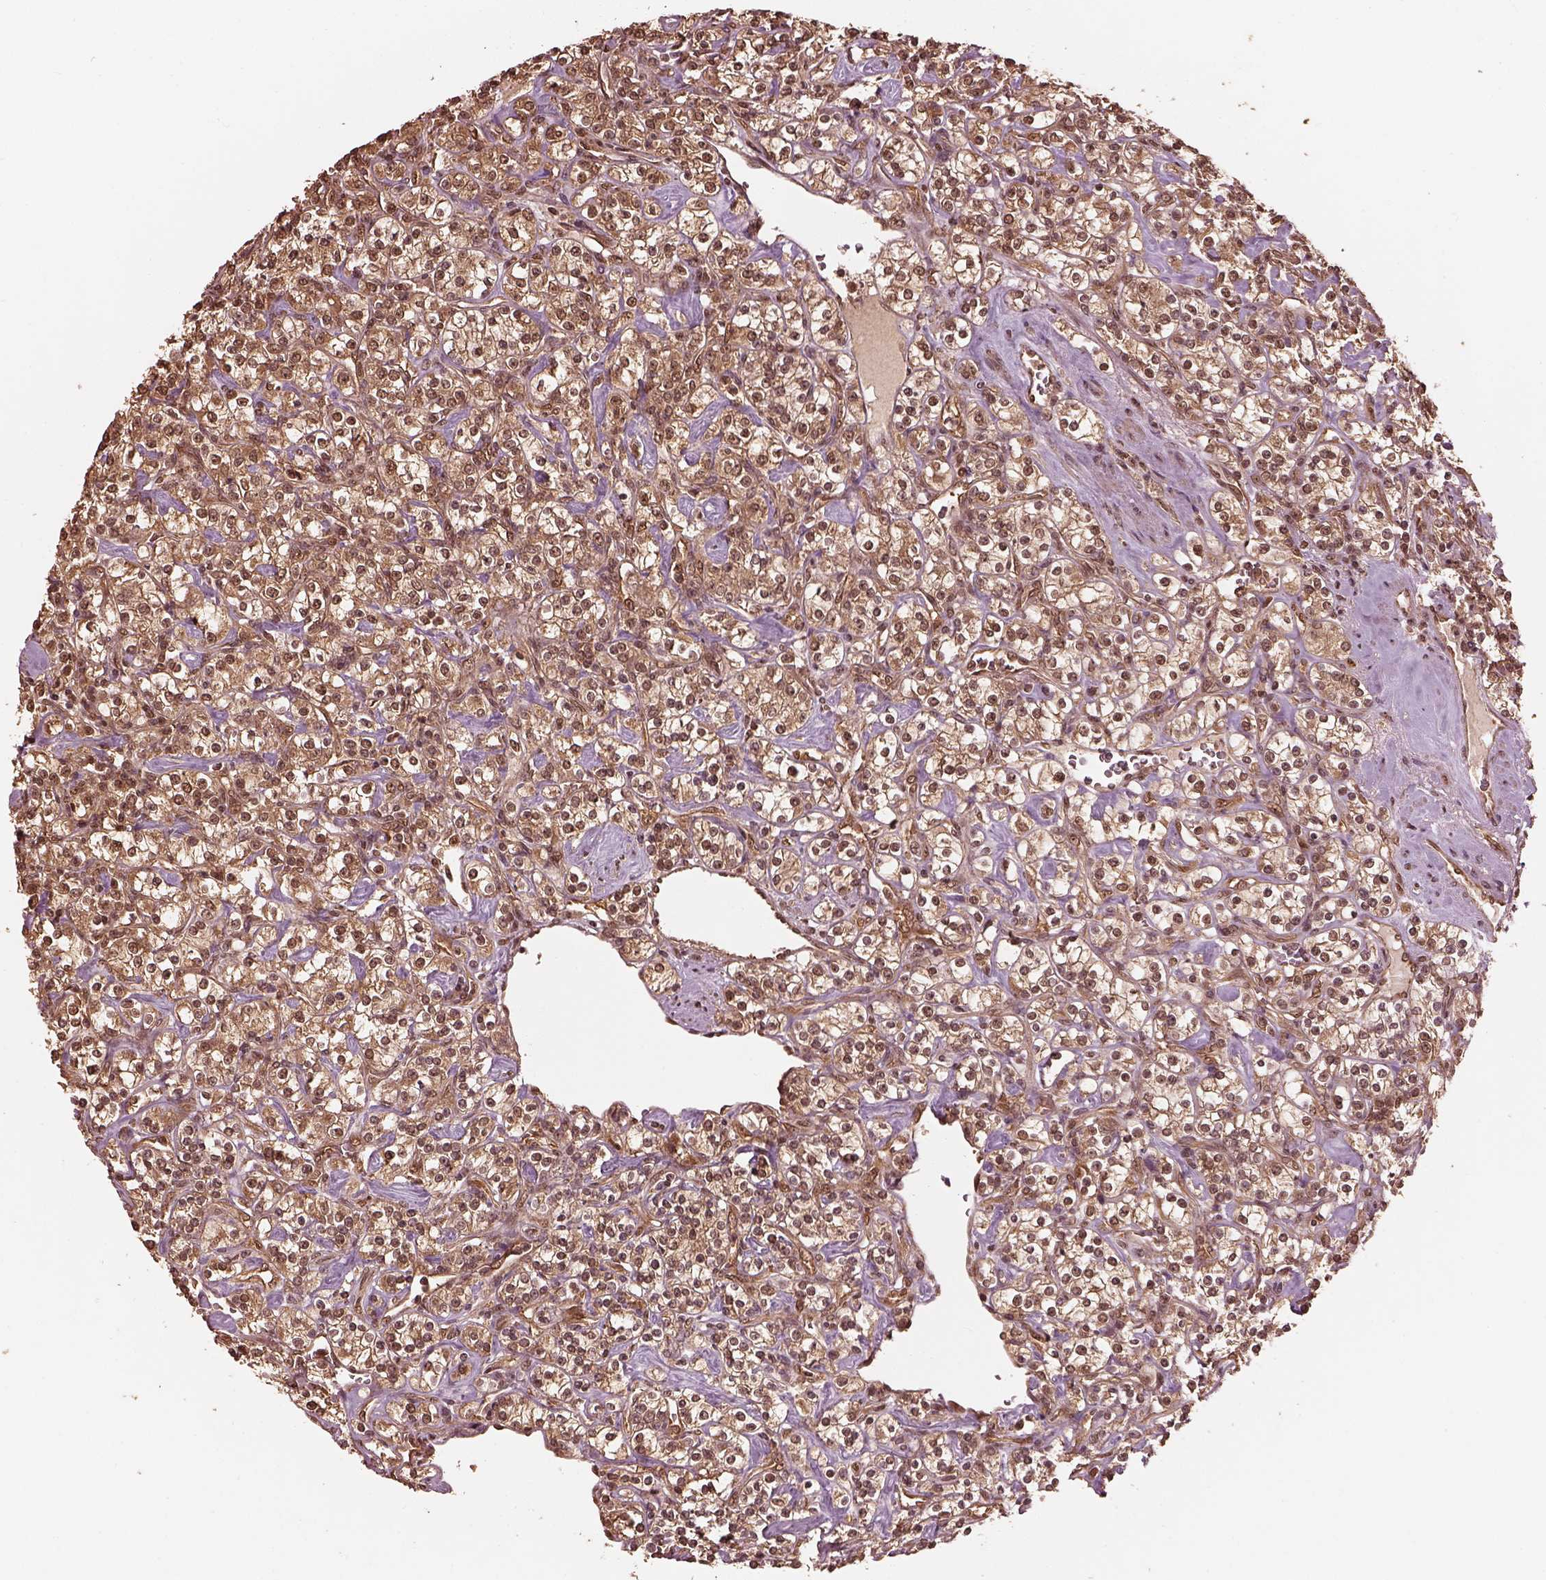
{"staining": {"intensity": "moderate", "quantity": ">75%", "location": "cytoplasmic/membranous,nuclear"}, "tissue": "renal cancer", "cell_type": "Tumor cells", "image_type": "cancer", "snomed": [{"axis": "morphology", "description": "Adenocarcinoma, NOS"}, {"axis": "topography", "description": "Kidney"}], "caption": "This image reveals renal cancer stained with IHC to label a protein in brown. The cytoplasmic/membranous and nuclear of tumor cells show moderate positivity for the protein. Nuclei are counter-stained blue.", "gene": "PSMC5", "patient": {"sex": "male", "age": 77}}